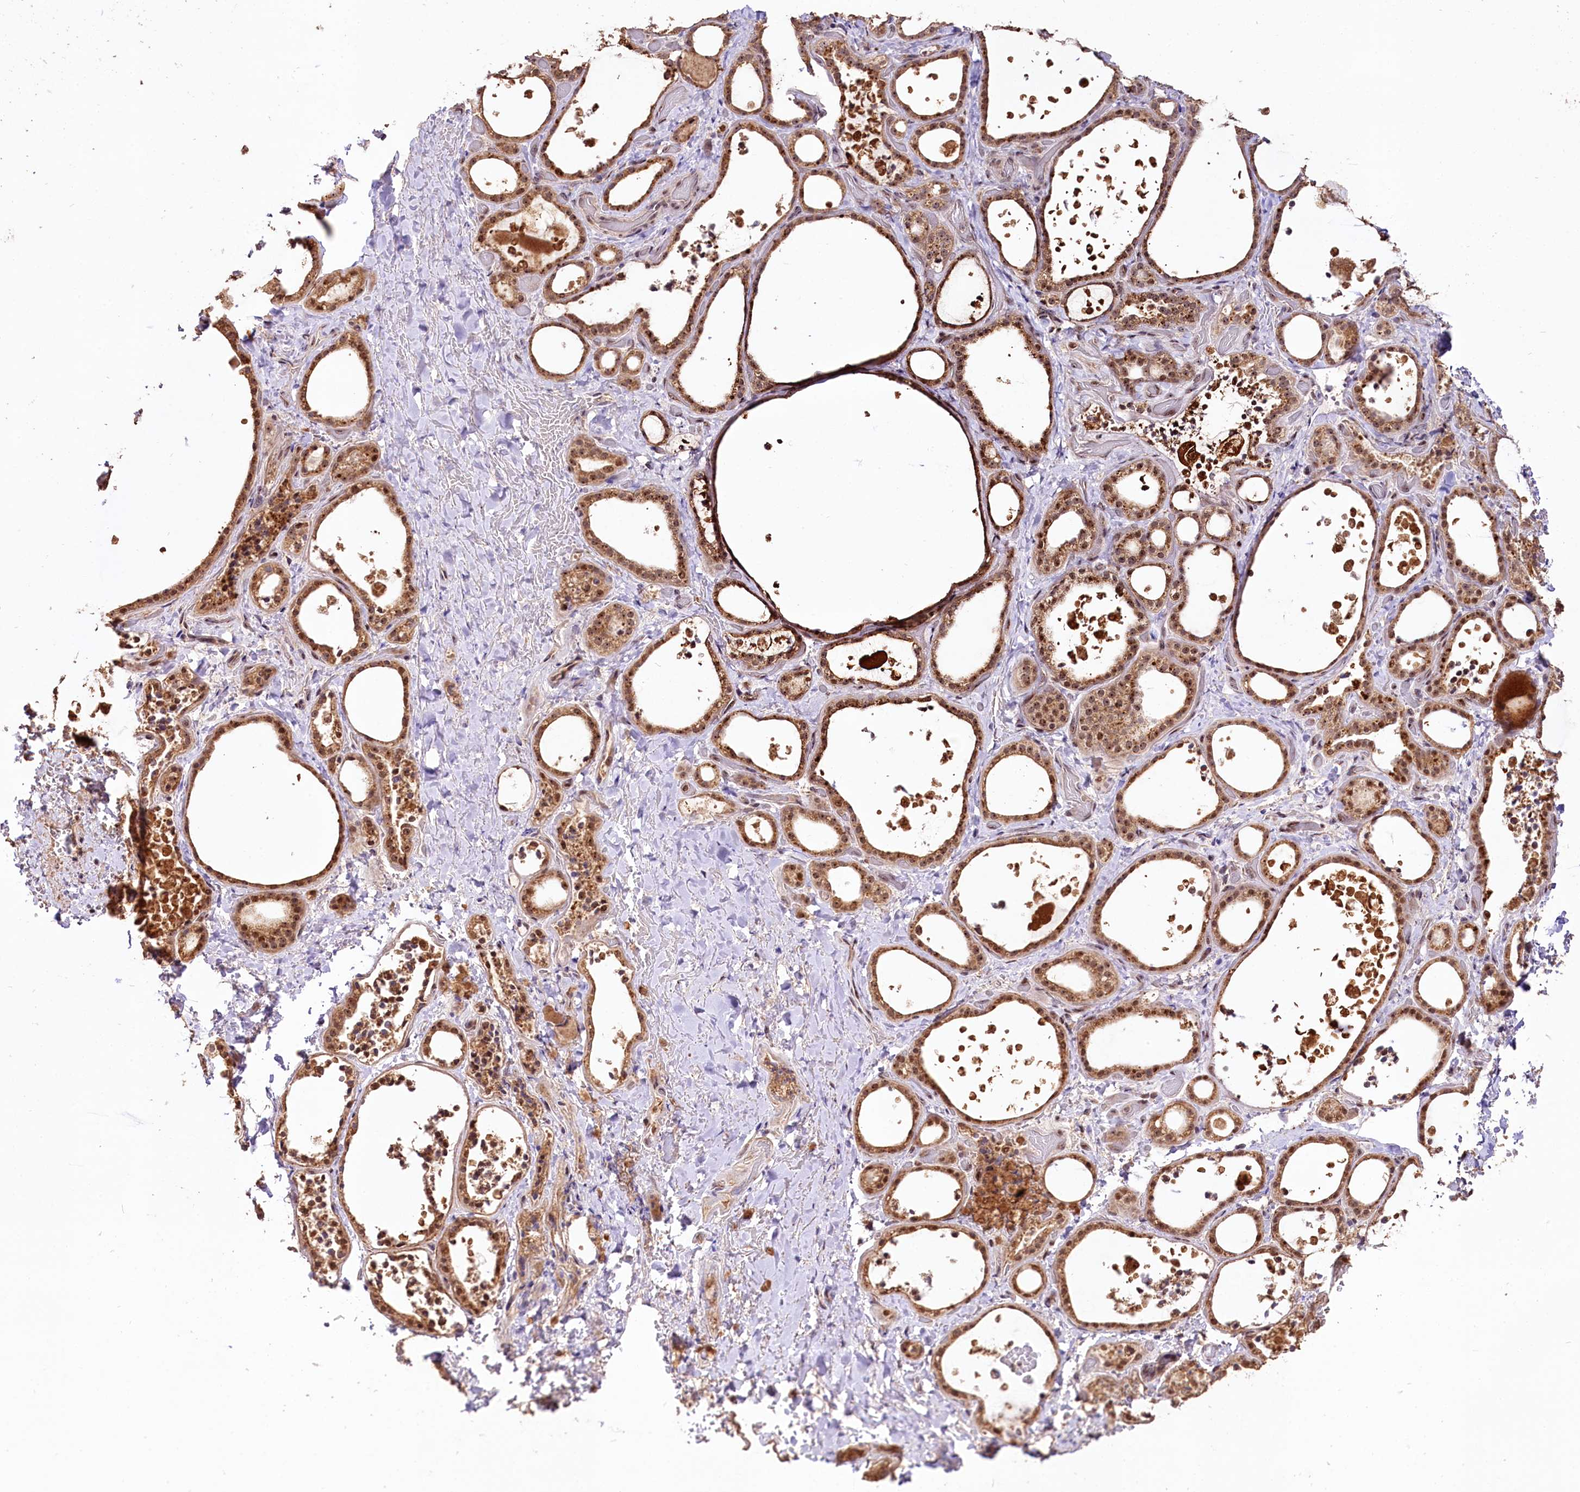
{"staining": {"intensity": "moderate", "quantity": ">75%", "location": "cytoplasmic/membranous,nuclear"}, "tissue": "thyroid gland", "cell_type": "Glandular cells", "image_type": "normal", "snomed": [{"axis": "morphology", "description": "Normal tissue, NOS"}, {"axis": "topography", "description": "Thyroid gland"}], "caption": "Approximately >75% of glandular cells in benign human thyroid gland demonstrate moderate cytoplasmic/membranous,nuclear protein expression as visualized by brown immunohistochemical staining.", "gene": "RRP8", "patient": {"sex": "female", "age": 44}}